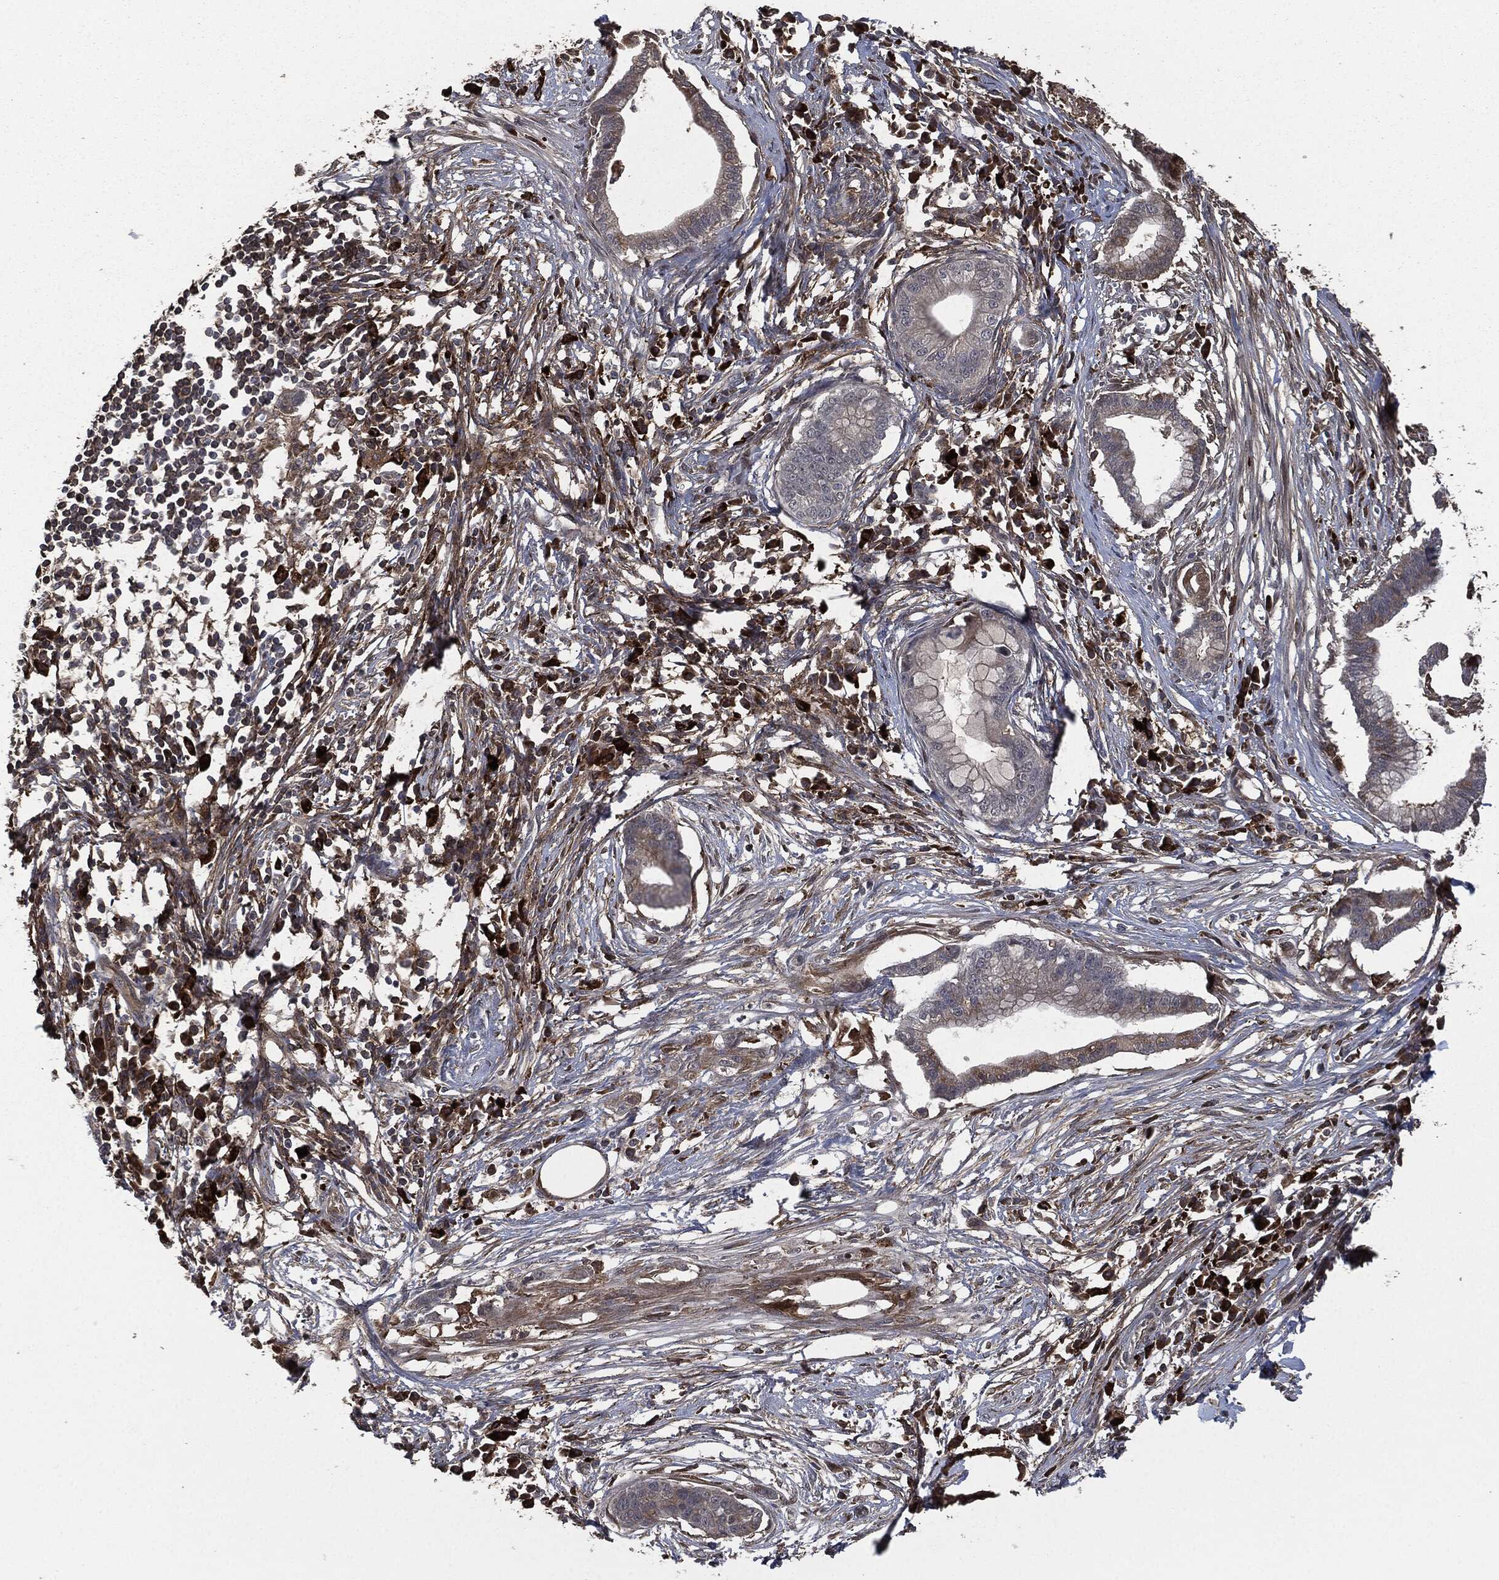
{"staining": {"intensity": "negative", "quantity": "none", "location": "none"}, "tissue": "pancreatic cancer", "cell_type": "Tumor cells", "image_type": "cancer", "snomed": [{"axis": "morphology", "description": "Normal tissue, NOS"}, {"axis": "morphology", "description": "Adenocarcinoma, NOS"}, {"axis": "topography", "description": "Pancreas"}], "caption": "The photomicrograph shows no significant expression in tumor cells of pancreatic cancer (adenocarcinoma).", "gene": "CRABP2", "patient": {"sex": "female", "age": 58}}